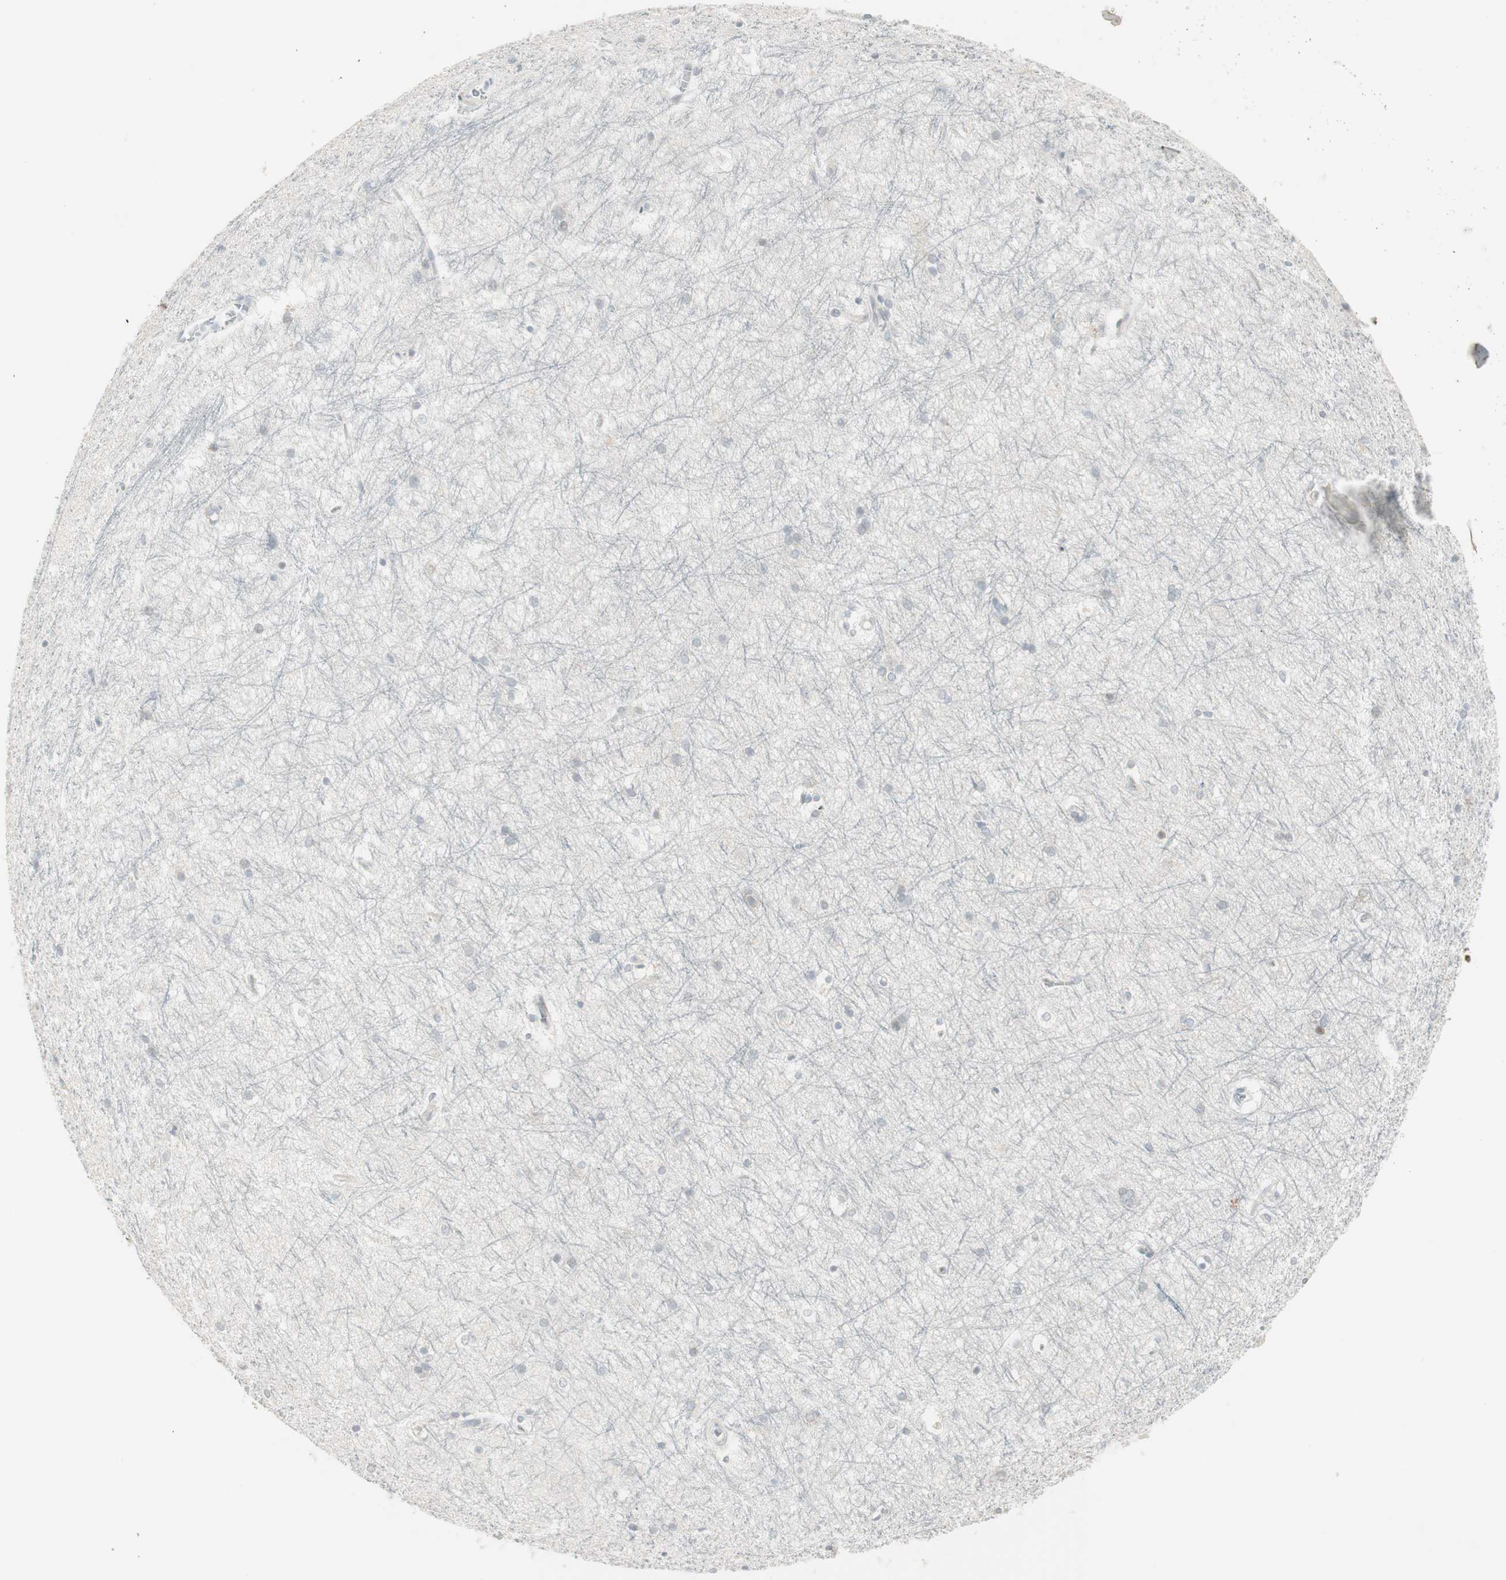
{"staining": {"intensity": "negative", "quantity": "none", "location": "none"}, "tissue": "hippocampus", "cell_type": "Glial cells", "image_type": "normal", "snomed": [{"axis": "morphology", "description": "Normal tissue, NOS"}, {"axis": "topography", "description": "Hippocampus"}], "caption": "A histopathology image of hippocampus stained for a protein demonstrates no brown staining in glial cells. (DAB immunohistochemistry (IHC), high magnification).", "gene": "MAP4K4", "patient": {"sex": "female", "age": 19}}